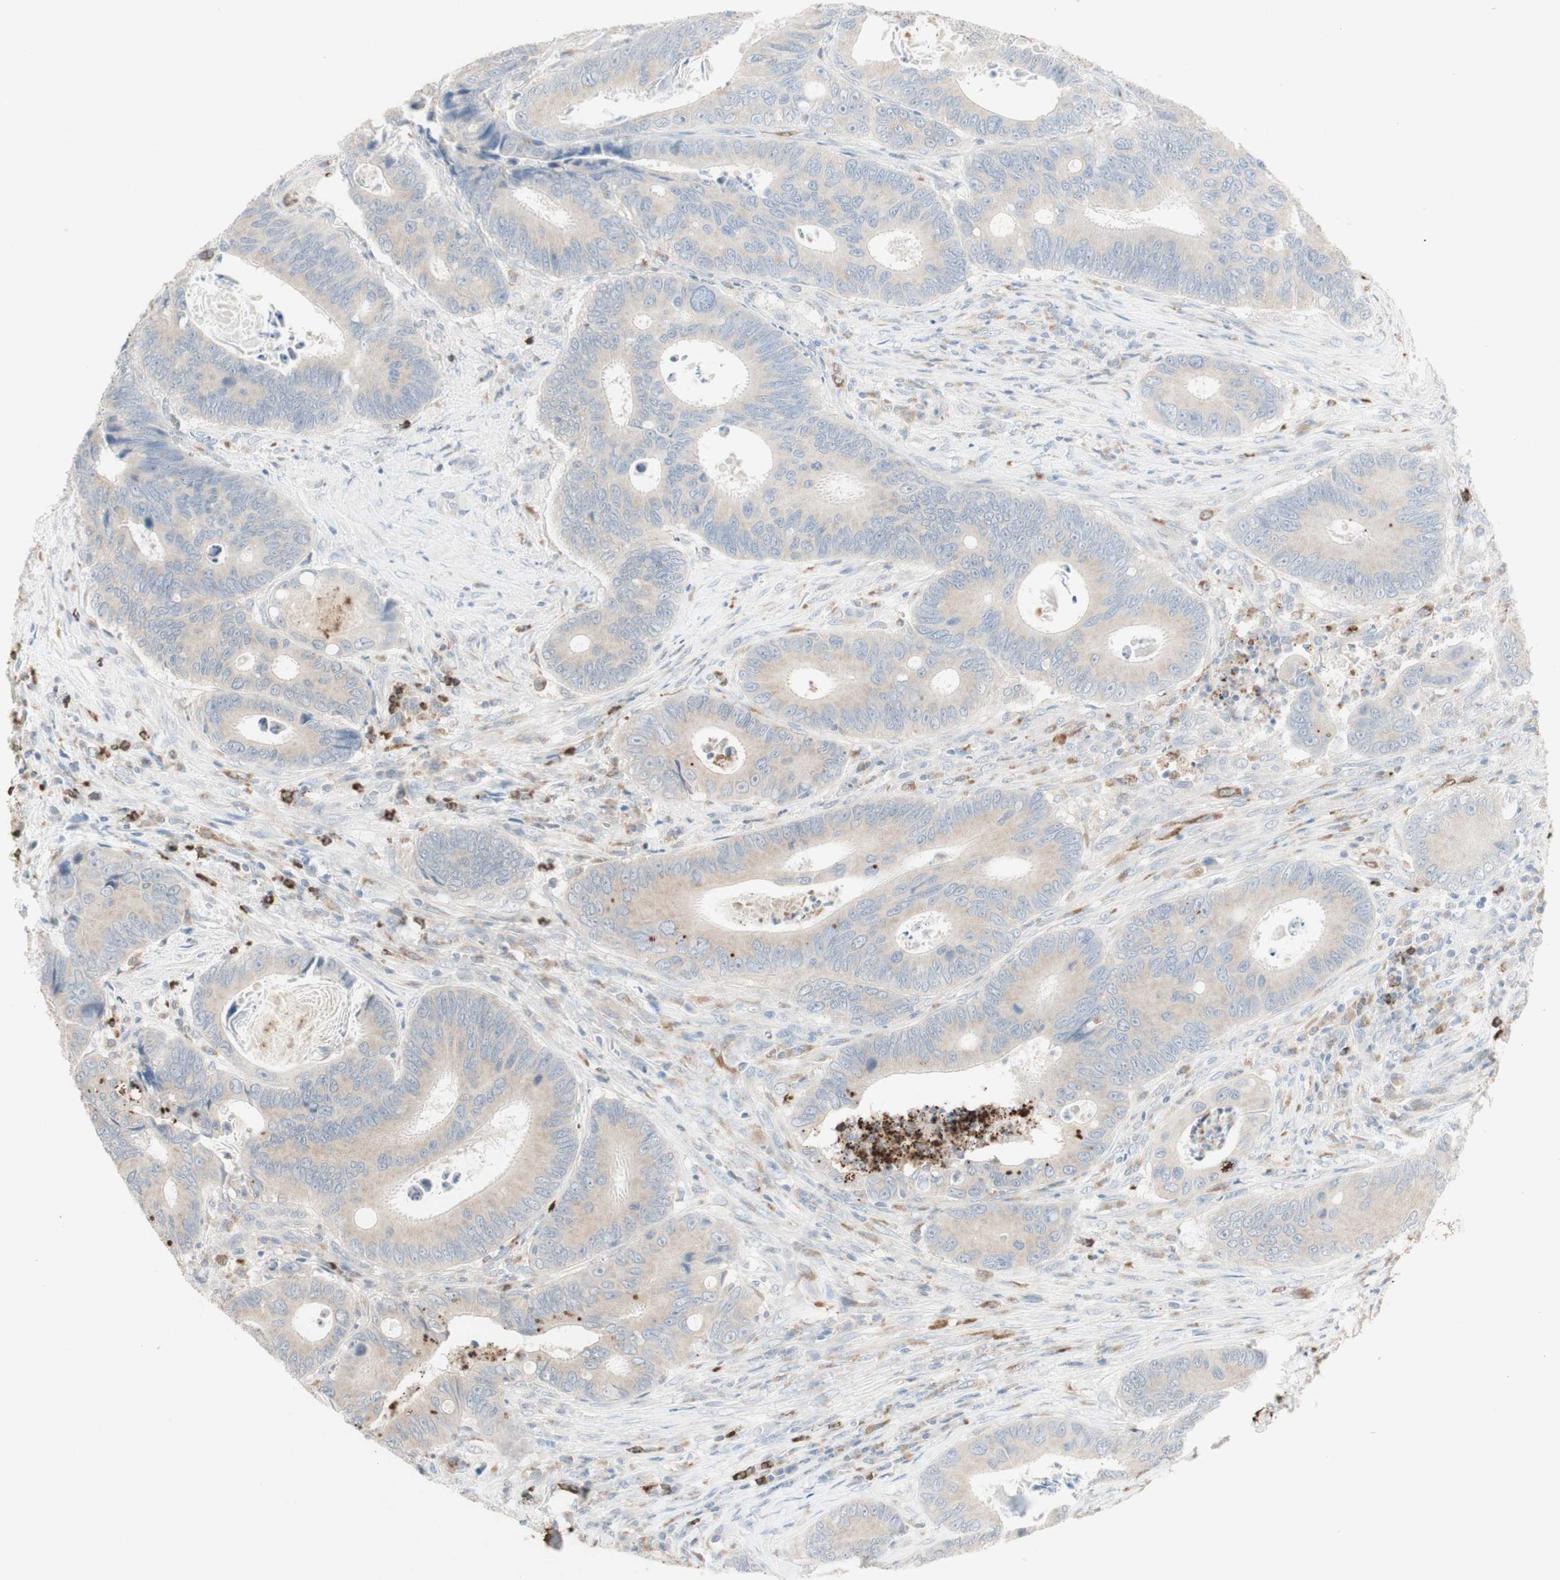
{"staining": {"intensity": "negative", "quantity": "none", "location": "none"}, "tissue": "colorectal cancer", "cell_type": "Tumor cells", "image_type": "cancer", "snomed": [{"axis": "morphology", "description": "Inflammation, NOS"}, {"axis": "morphology", "description": "Adenocarcinoma, NOS"}, {"axis": "topography", "description": "Colon"}], "caption": "A histopathology image of adenocarcinoma (colorectal) stained for a protein shows no brown staining in tumor cells.", "gene": "ATP6V1B1", "patient": {"sex": "male", "age": 72}}